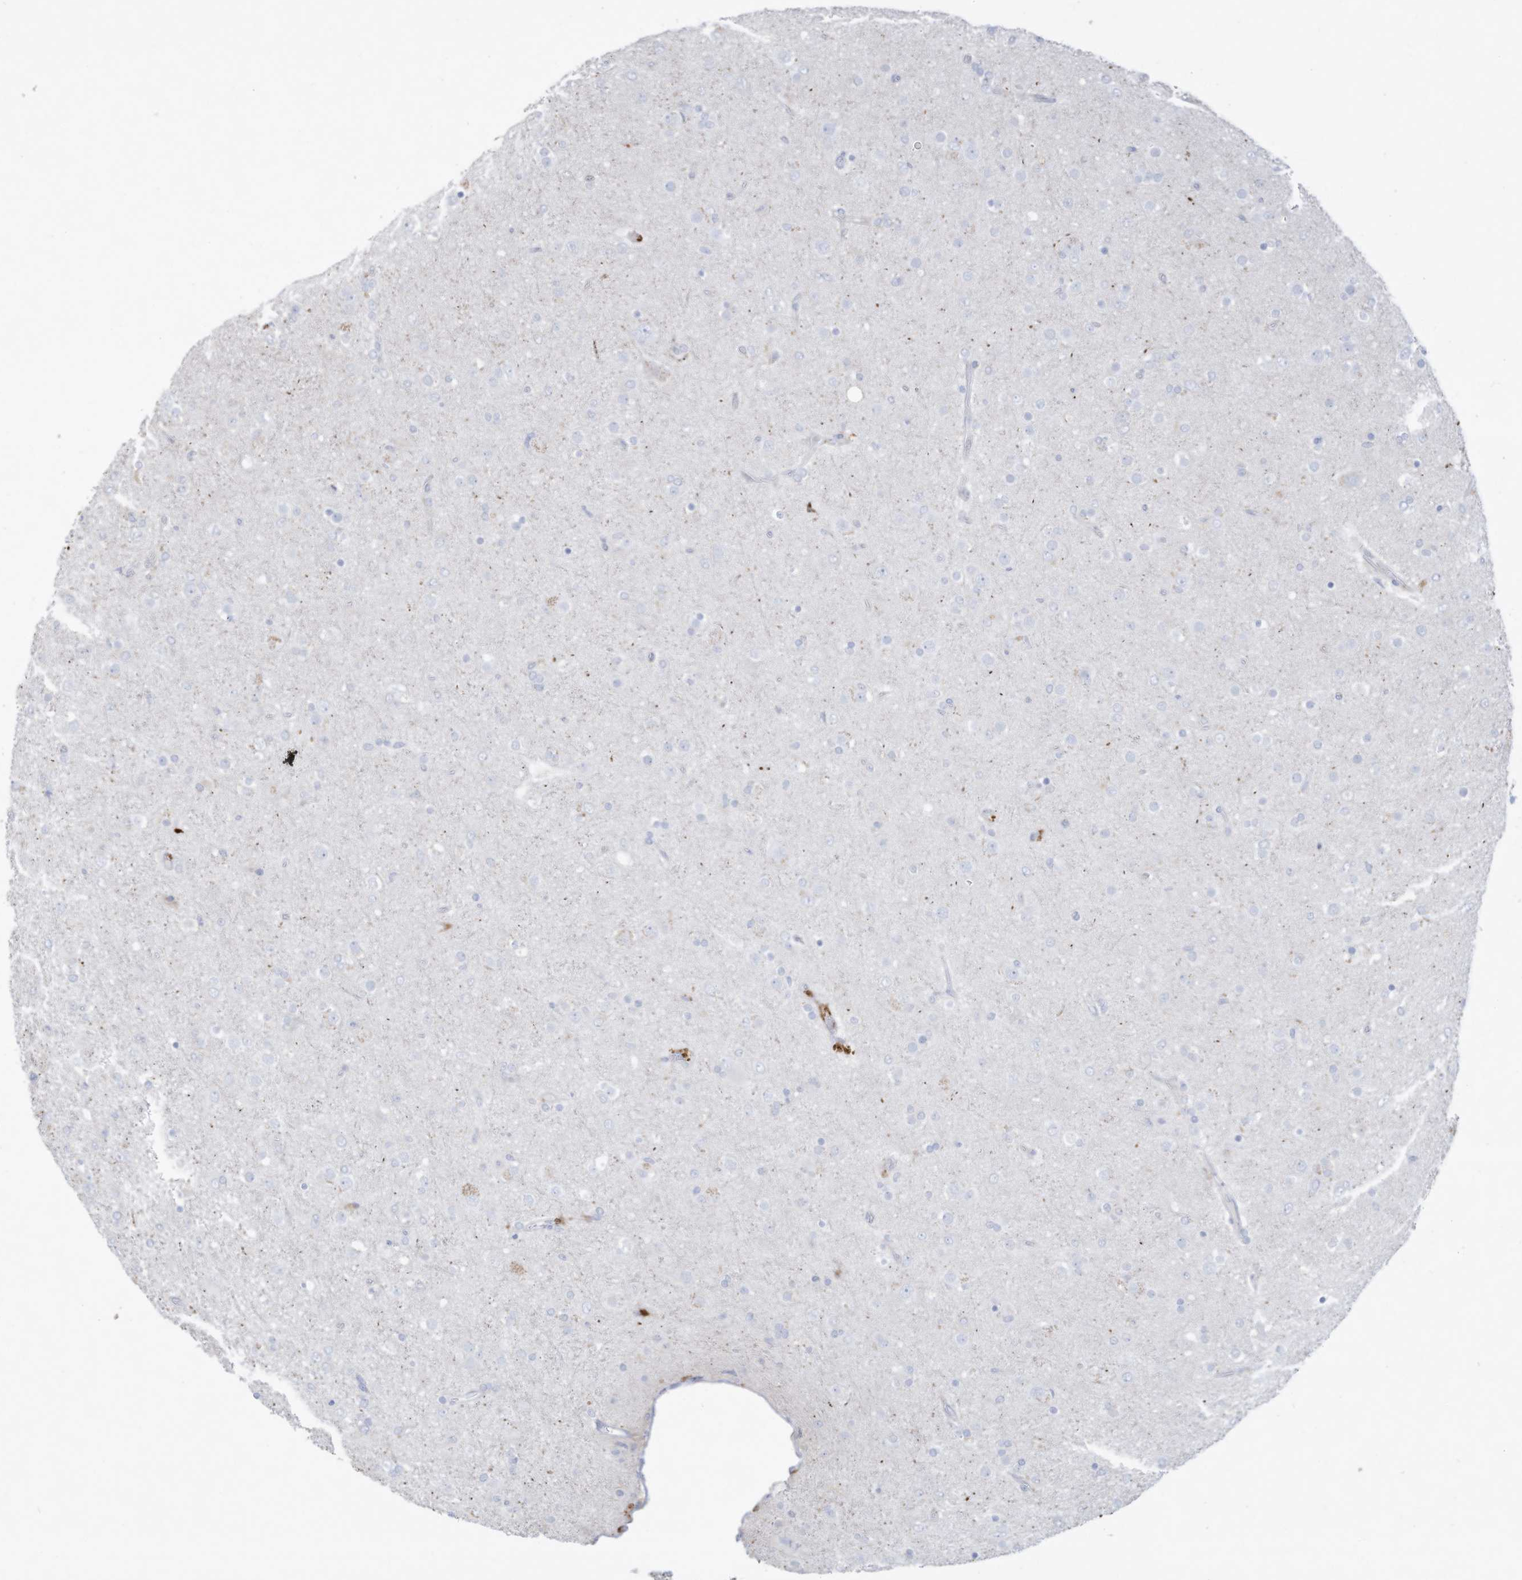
{"staining": {"intensity": "negative", "quantity": "none", "location": "none"}, "tissue": "glioma", "cell_type": "Tumor cells", "image_type": "cancer", "snomed": [{"axis": "morphology", "description": "Glioma, malignant, Low grade"}, {"axis": "topography", "description": "Brain"}], "caption": "This is a histopathology image of immunohistochemistry staining of malignant glioma (low-grade), which shows no positivity in tumor cells. (DAB immunohistochemistry with hematoxylin counter stain).", "gene": "THNSL2", "patient": {"sex": "male", "age": 65}}